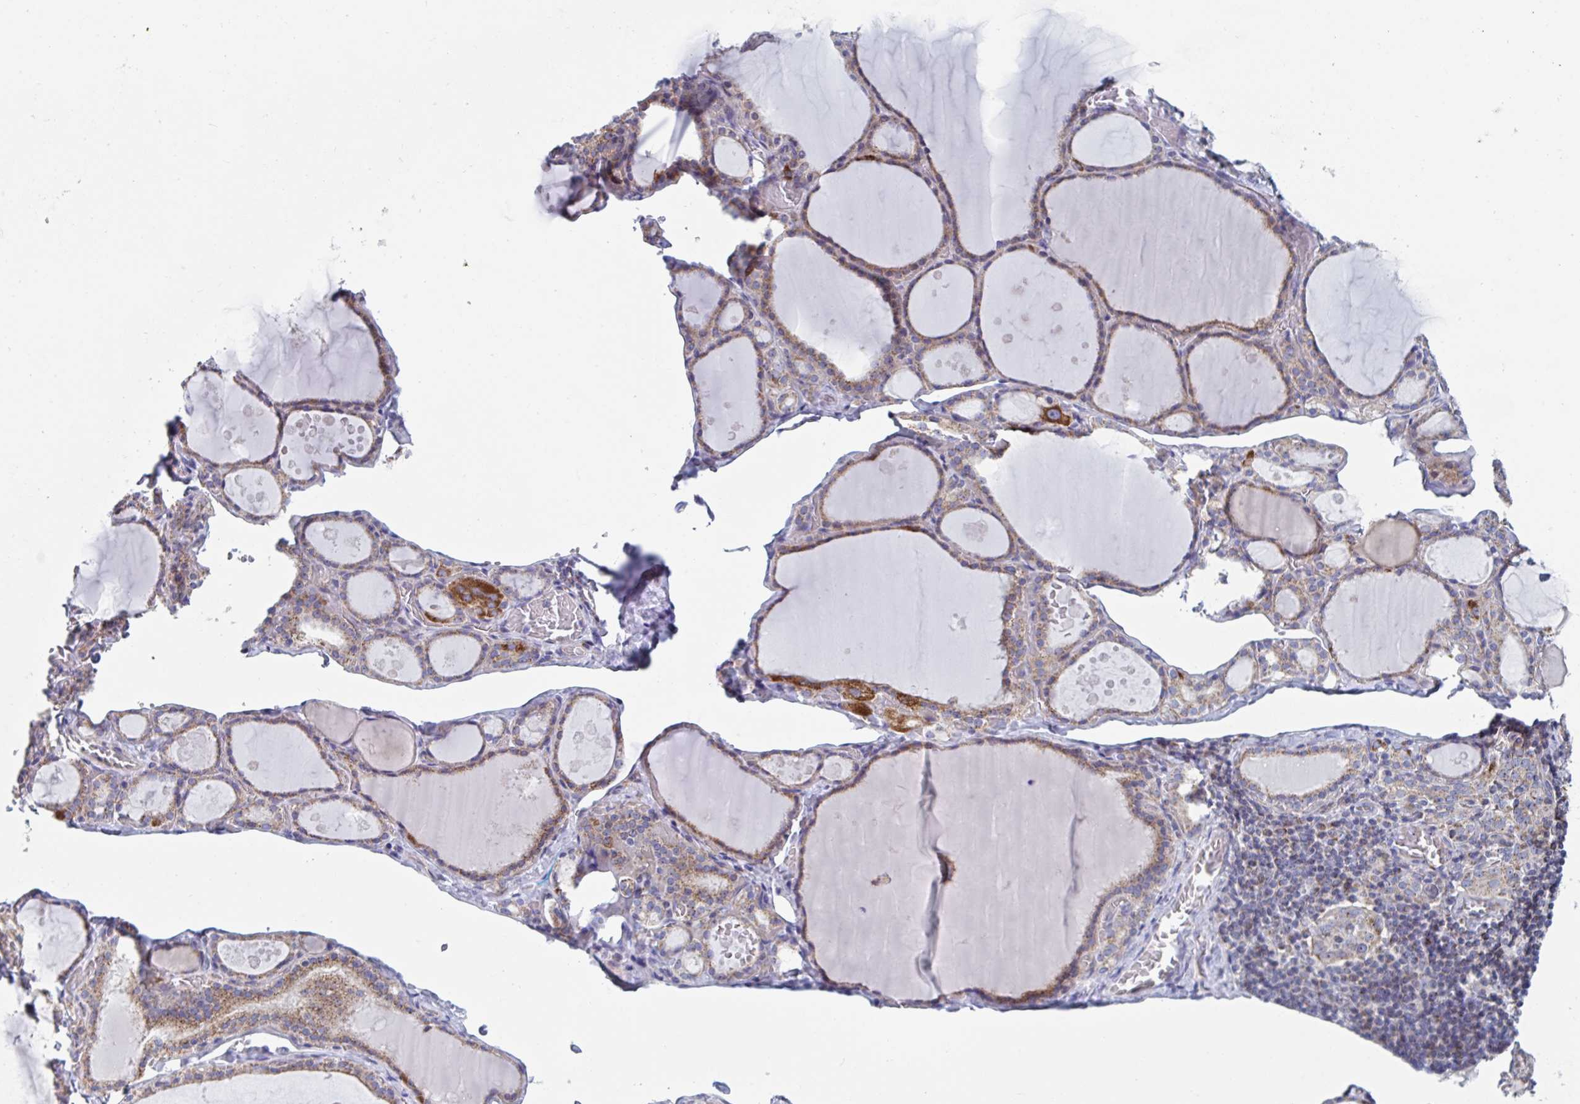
{"staining": {"intensity": "moderate", "quantity": "25%-75%", "location": "cytoplasmic/membranous"}, "tissue": "thyroid gland", "cell_type": "Glandular cells", "image_type": "normal", "snomed": [{"axis": "morphology", "description": "Normal tissue, NOS"}, {"axis": "topography", "description": "Thyroid gland"}], "caption": "Immunohistochemistry (DAB) staining of unremarkable human thyroid gland displays moderate cytoplasmic/membranous protein positivity in about 25%-75% of glandular cells.", "gene": "MRPL53", "patient": {"sex": "male", "age": 56}}